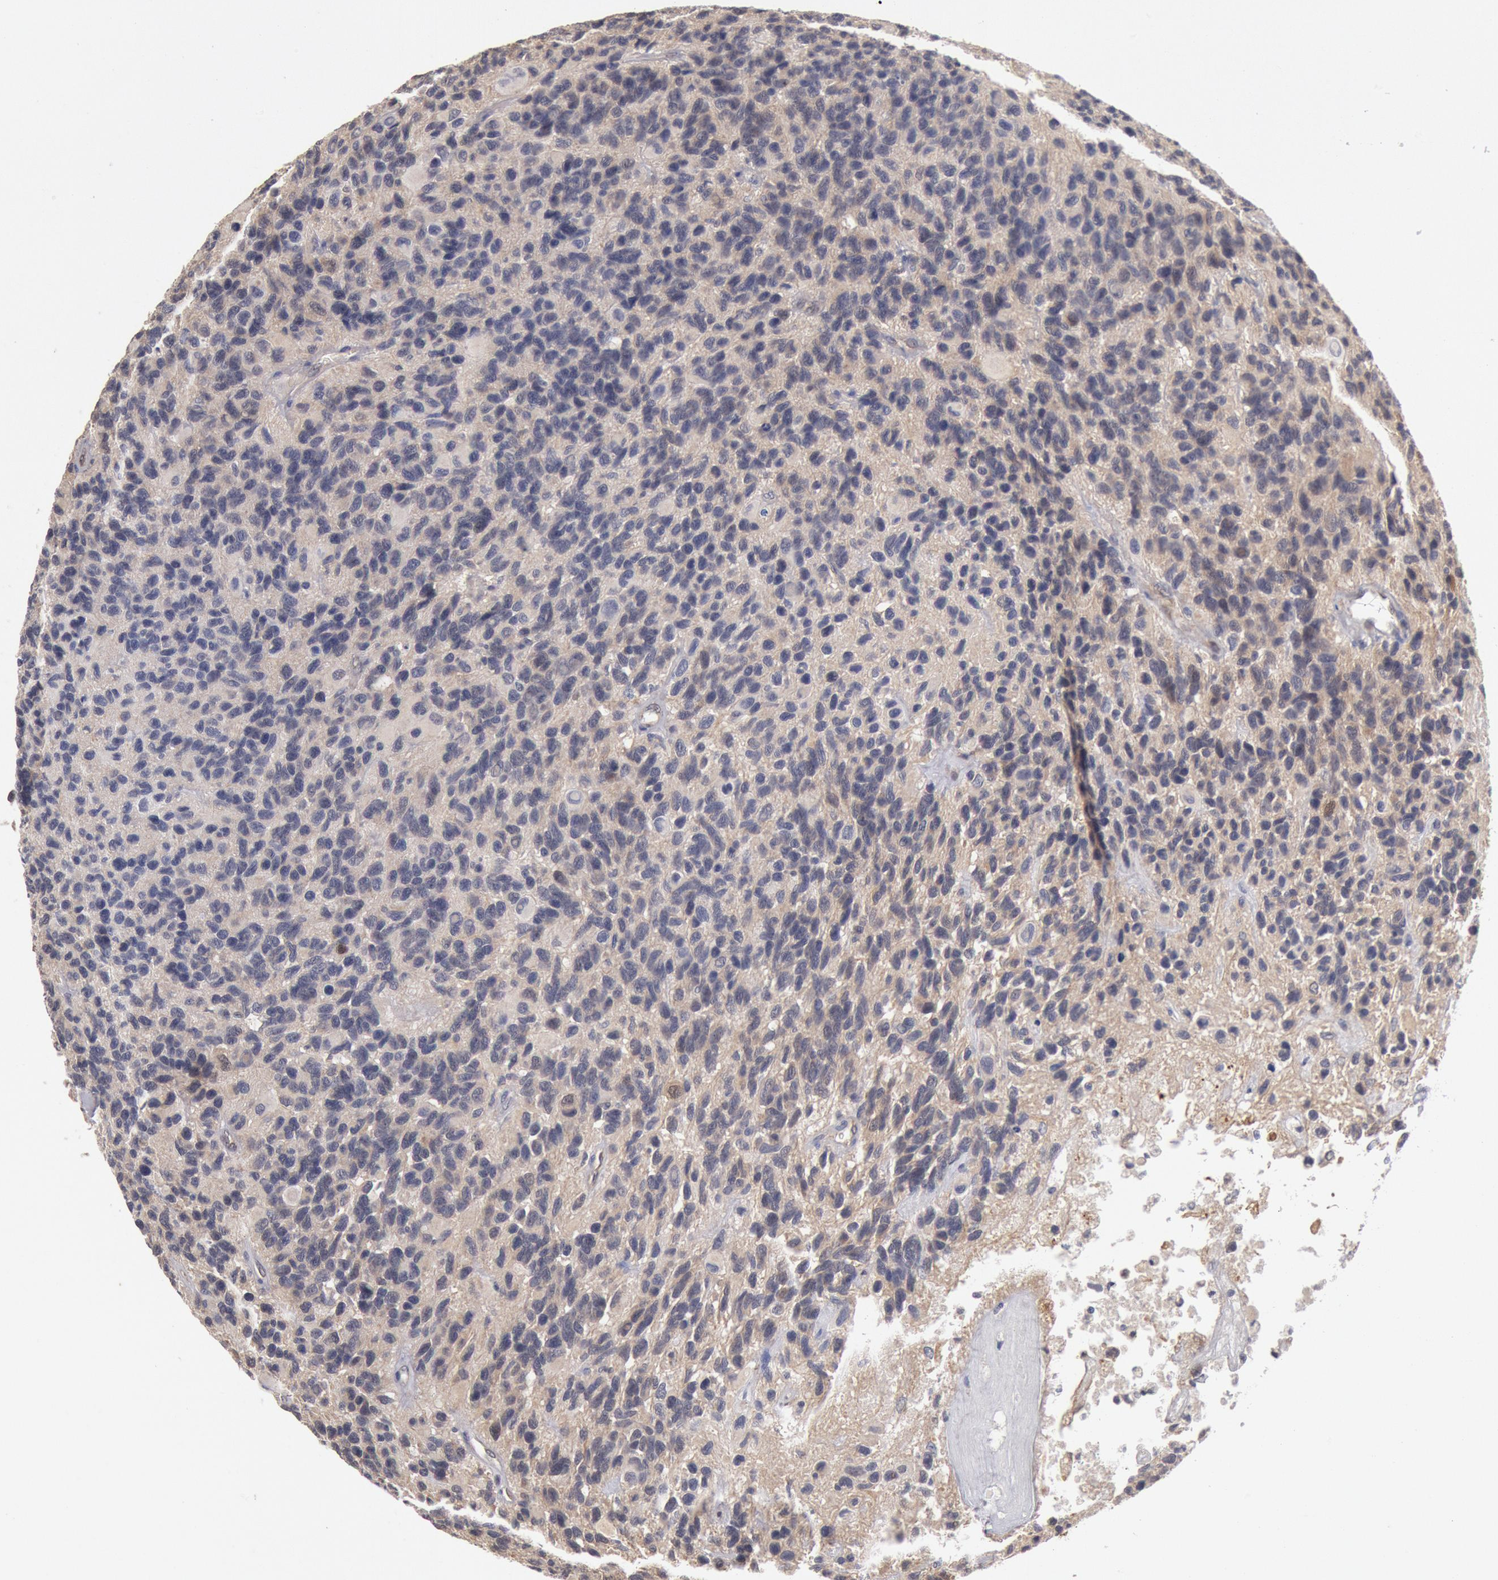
{"staining": {"intensity": "weak", "quantity": "<25%", "location": "cytoplasmic/membranous"}, "tissue": "glioma", "cell_type": "Tumor cells", "image_type": "cancer", "snomed": [{"axis": "morphology", "description": "Glioma, malignant, High grade"}, {"axis": "topography", "description": "Brain"}], "caption": "This is a micrograph of IHC staining of glioma, which shows no expression in tumor cells.", "gene": "DNAJA1", "patient": {"sex": "male", "age": 77}}